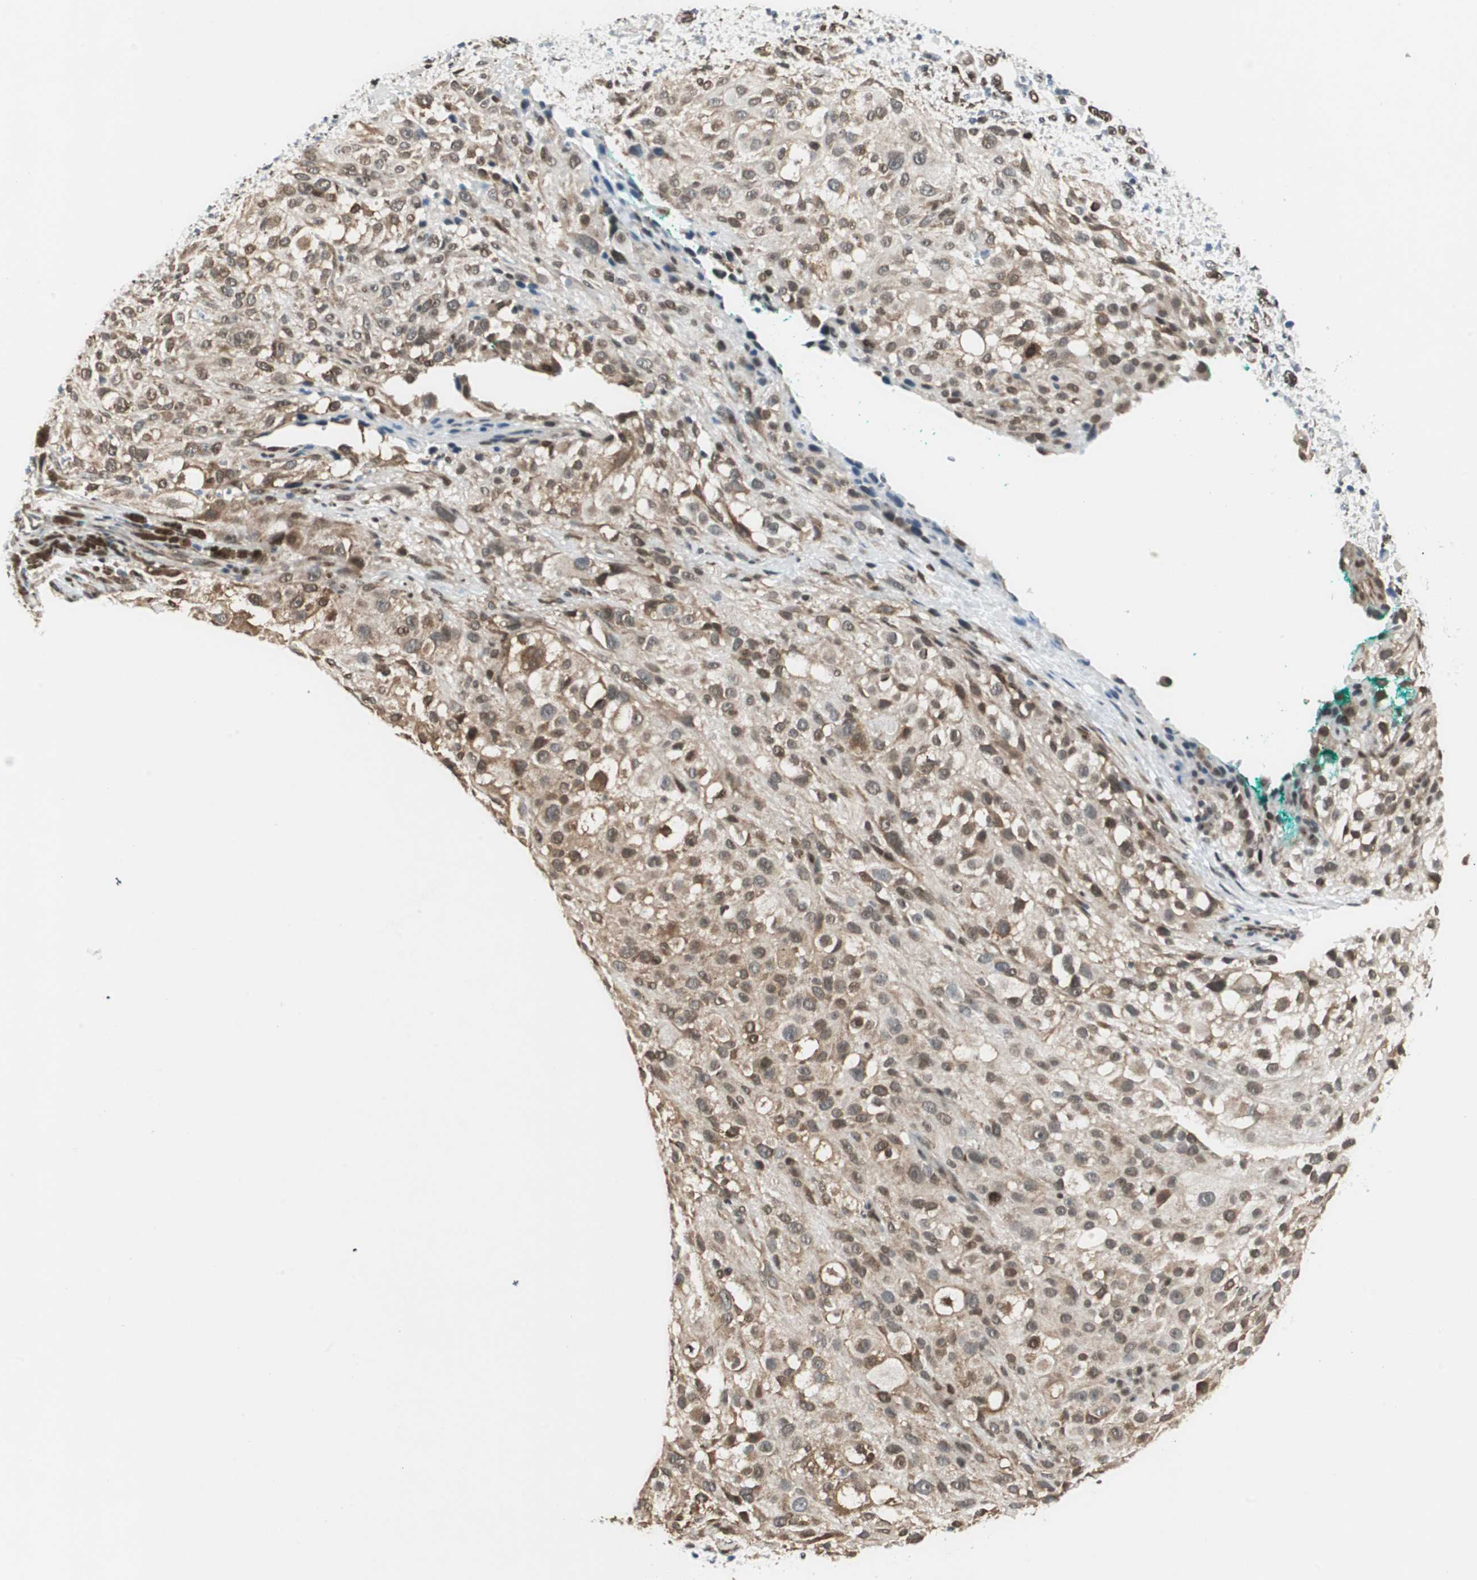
{"staining": {"intensity": "moderate", "quantity": ">75%", "location": "cytoplasmic/membranous,nuclear"}, "tissue": "melanoma", "cell_type": "Tumor cells", "image_type": "cancer", "snomed": [{"axis": "morphology", "description": "Necrosis, NOS"}, {"axis": "morphology", "description": "Malignant melanoma, NOS"}, {"axis": "topography", "description": "Skin"}], "caption": "Malignant melanoma stained with IHC displays moderate cytoplasmic/membranous and nuclear positivity in about >75% of tumor cells.", "gene": "ZBTB17", "patient": {"sex": "female", "age": 87}}